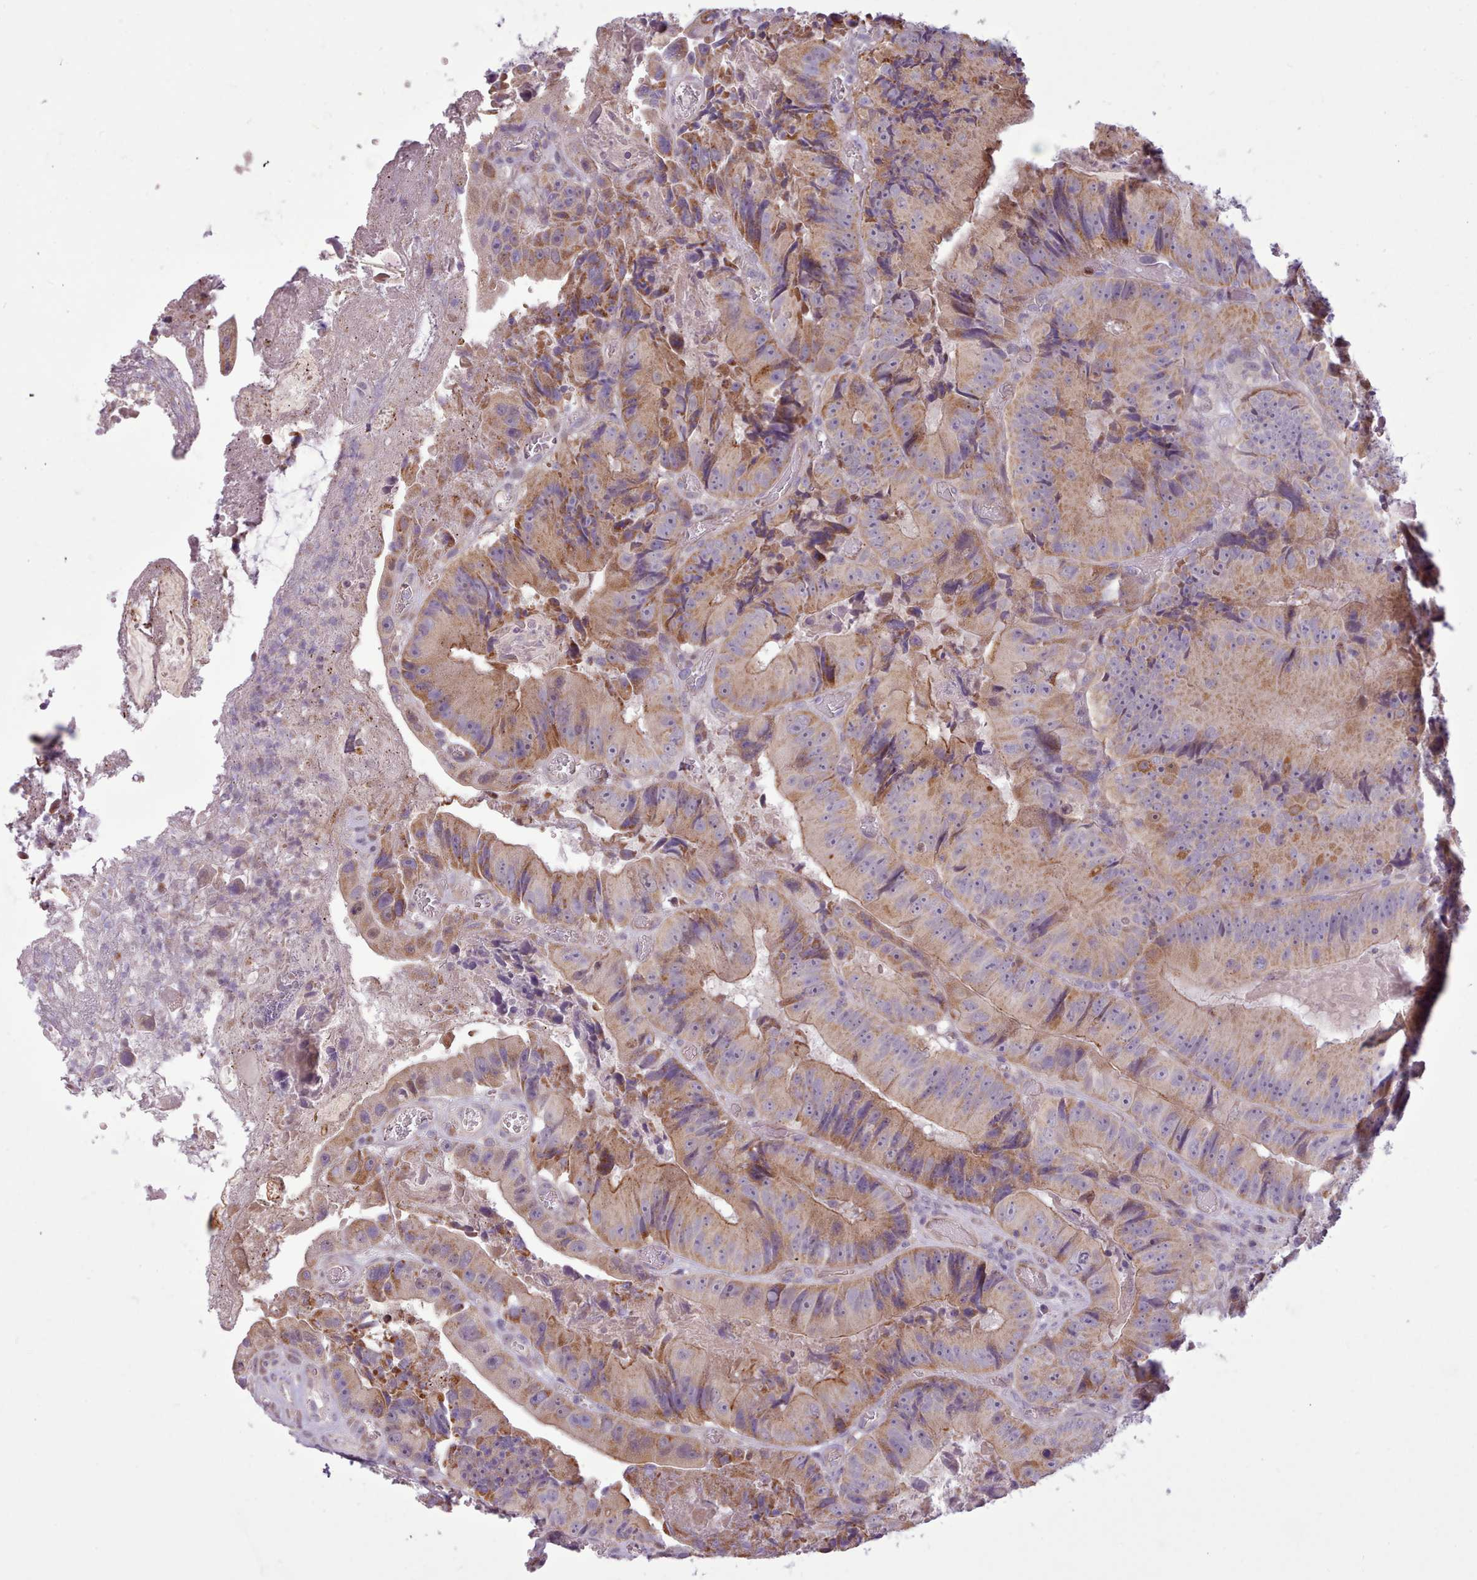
{"staining": {"intensity": "moderate", "quantity": "25%-75%", "location": "cytoplasmic/membranous"}, "tissue": "colorectal cancer", "cell_type": "Tumor cells", "image_type": "cancer", "snomed": [{"axis": "morphology", "description": "Adenocarcinoma, NOS"}, {"axis": "topography", "description": "Colon"}], "caption": "This photomicrograph demonstrates colorectal cancer (adenocarcinoma) stained with IHC to label a protein in brown. The cytoplasmic/membranous of tumor cells show moderate positivity for the protein. Nuclei are counter-stained blue.", "gene": "SLURP1", "patient": {"sex": "female", "age": 86}}